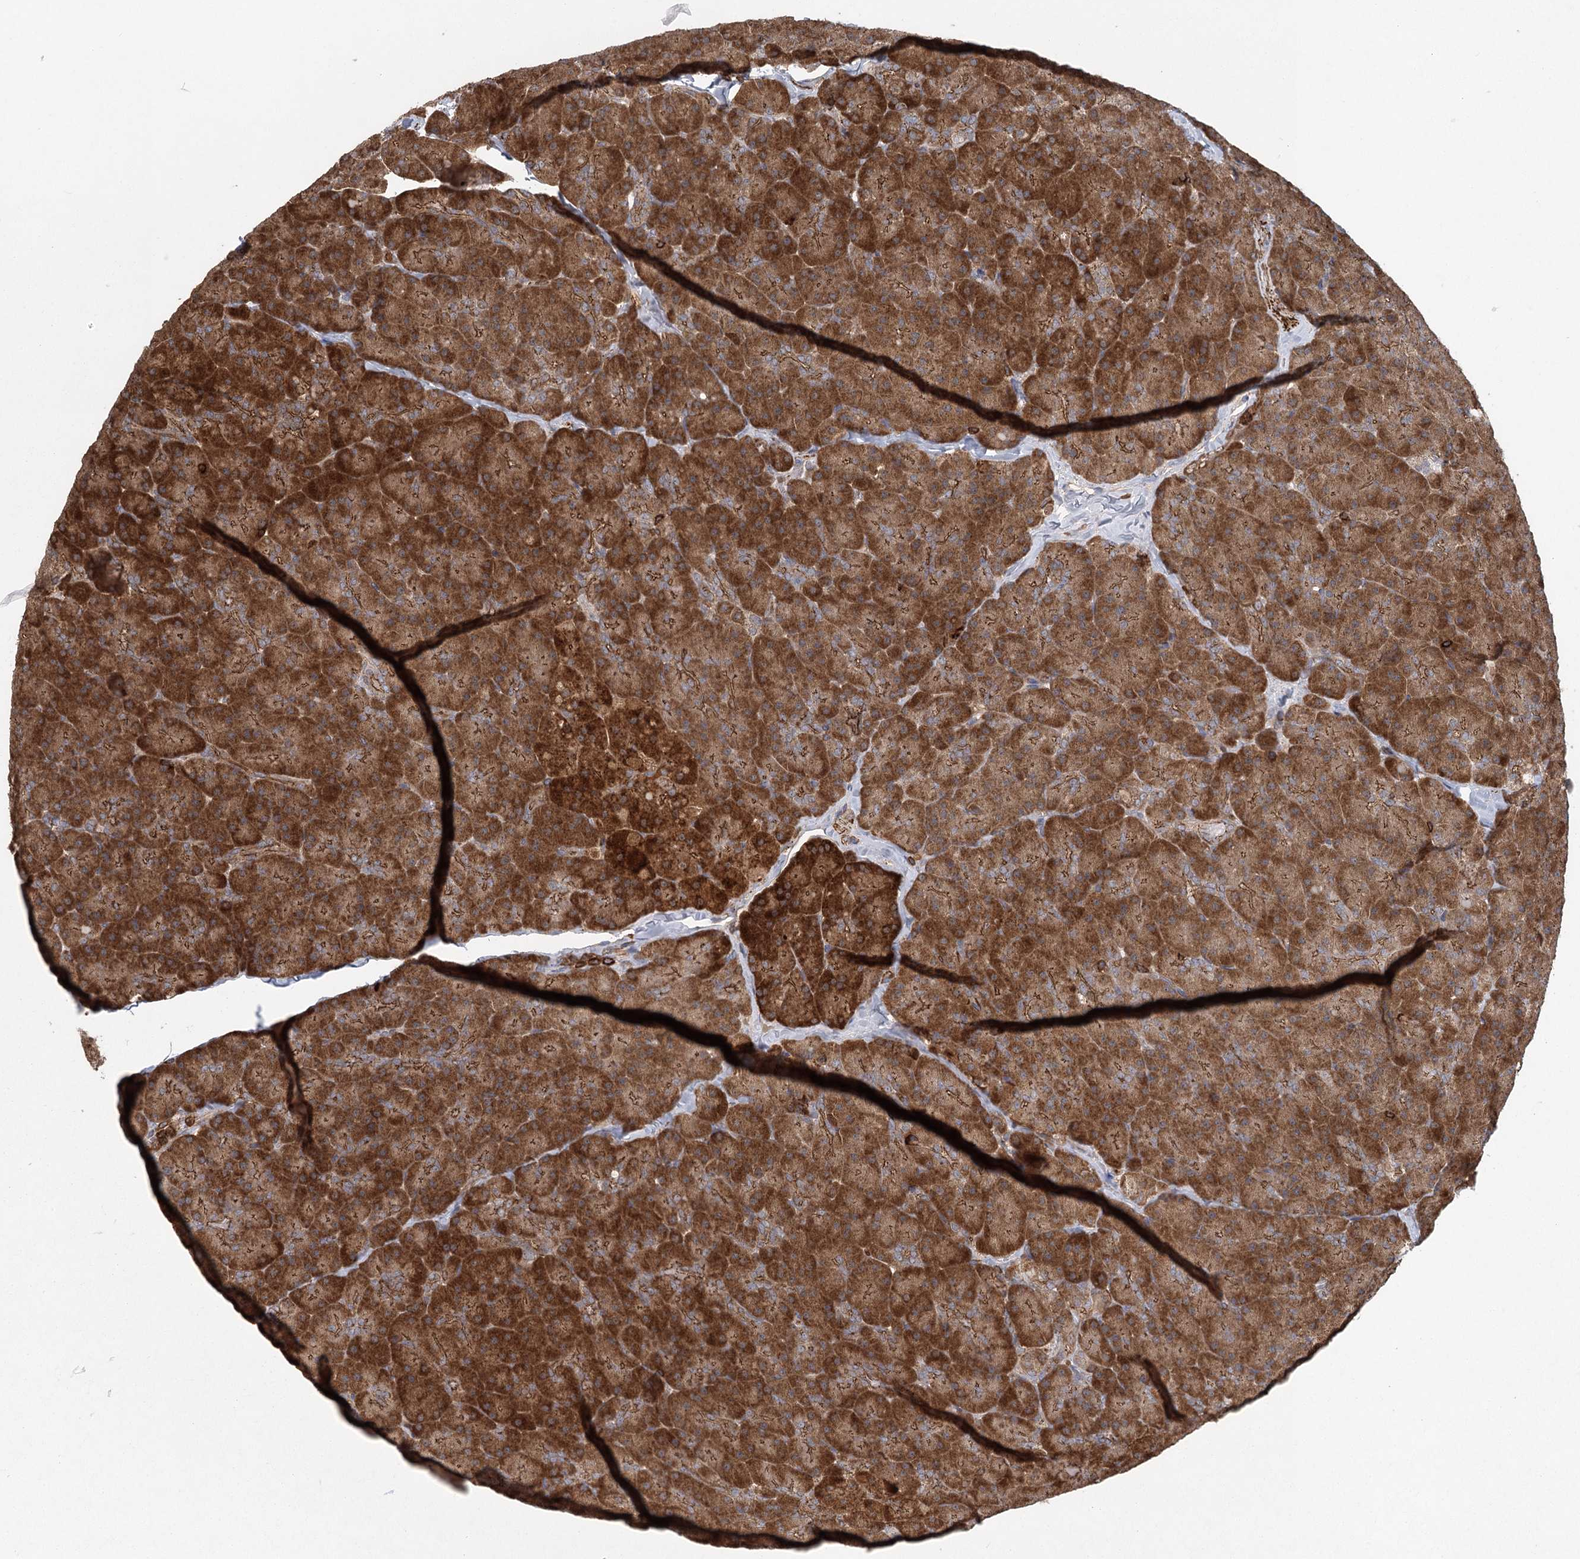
{"staining": {"intensity": "strong", "quantity": ">75%", "location": "cytoplasmic/membranous"}, "tissue": "pancreas", "cell_type": "Exocrine glandular cells", "image_type": "normal", "snomed": [{"axis": "morphology", "description": "Normal tissue, NOS"}, {"axis": "topography", "description": "Pancreas"}], "caption": "Protein staining of benign pancreas demonstrates strong cytoplasmic/membranous expression in about >75% of exocrine glandular cells. (Brightfield microscopy of DAB IHC at high magnification).", "gene": "PLEKHA7", "patient": {"sex": "male", "age": 36}}